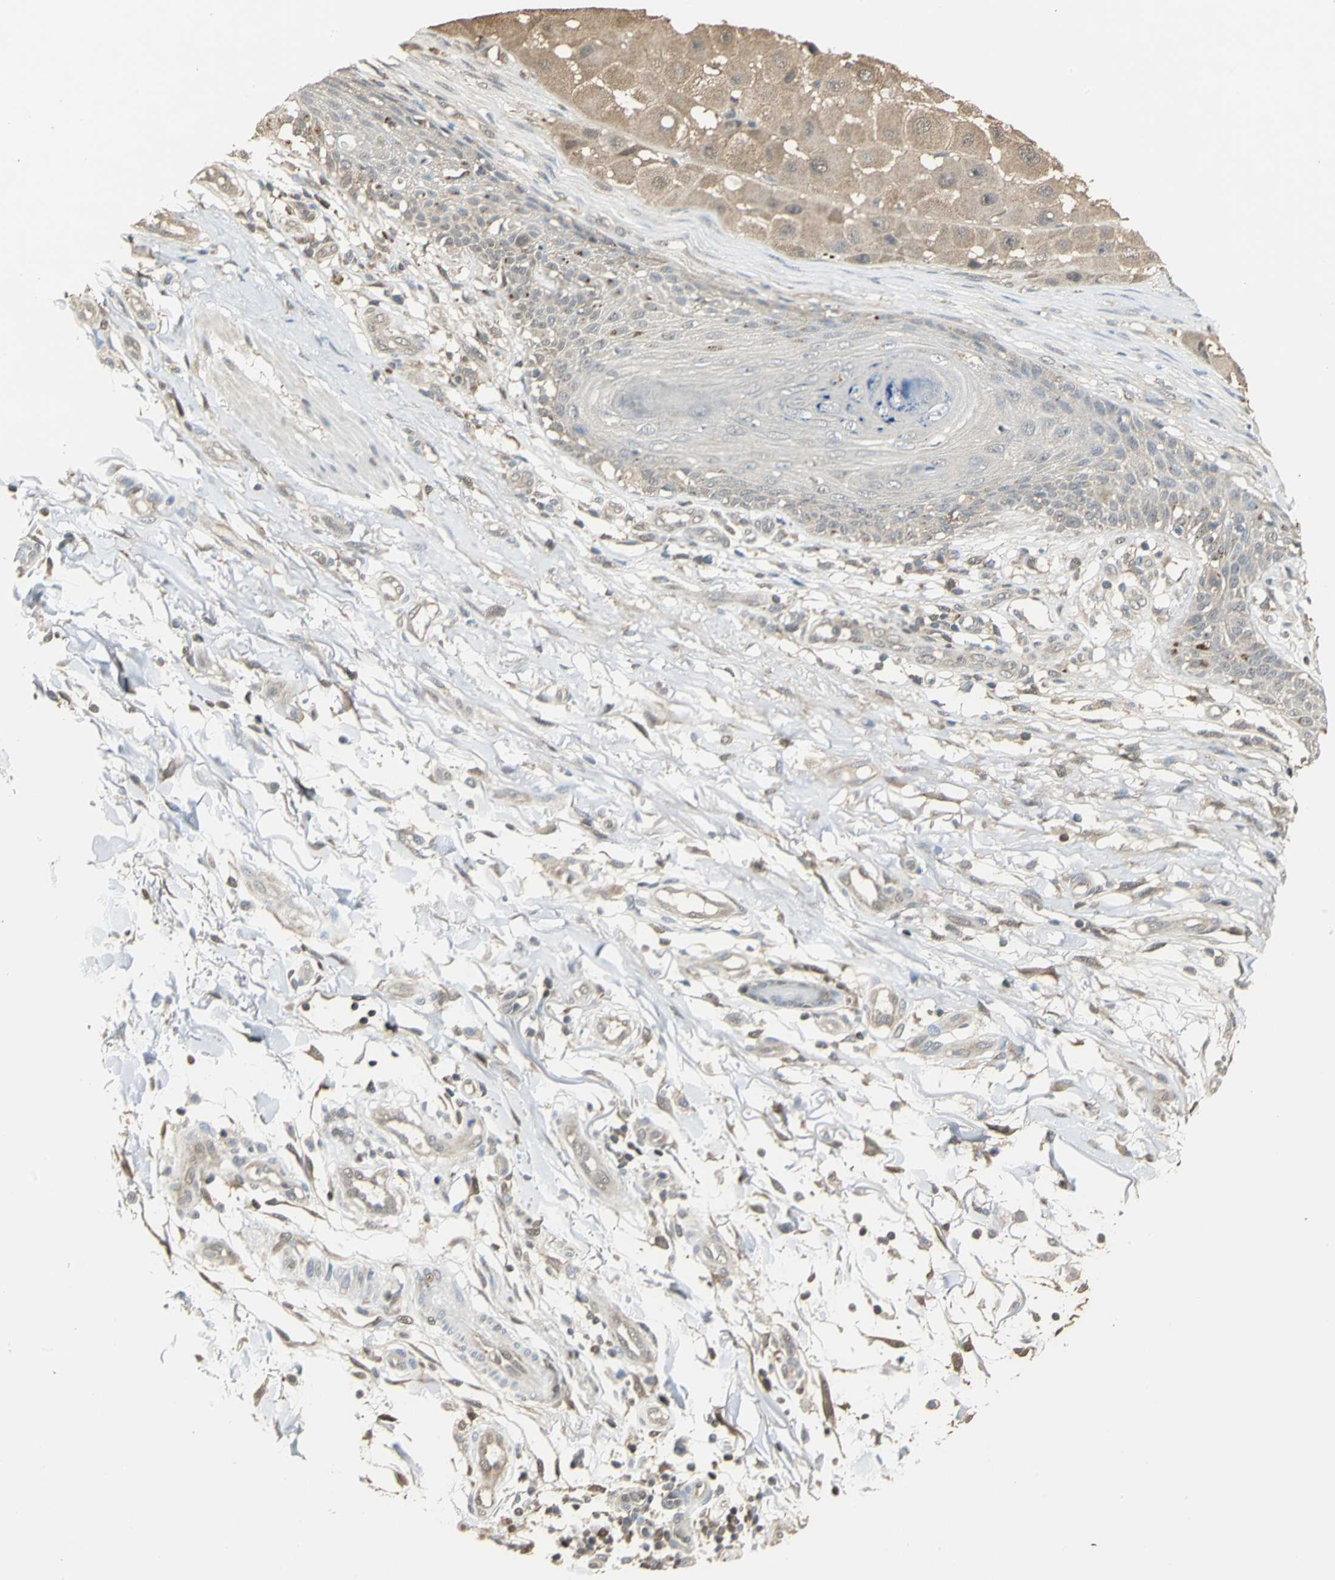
{"staining": {"intensity": "weak", "quantity": ">75%", "location": "cytoplasmic/membranous"}, "tissue": "melanoma", "cell_type": "Tumor cells", "image_type": "cancer", "snomed": [{"axis": "morphology", "description": "Malignant melanoma, NOS"}, {"axis": "topography", "description": "Skin"}], "caption": "This image displays immunohistochemistry staining of human malignant melanoma, with low weak cytoplasmic/membranous staining in about >75% of tumor cells.", "gene": "PARK7", "patient": {"sex": "female", "age": 81}}